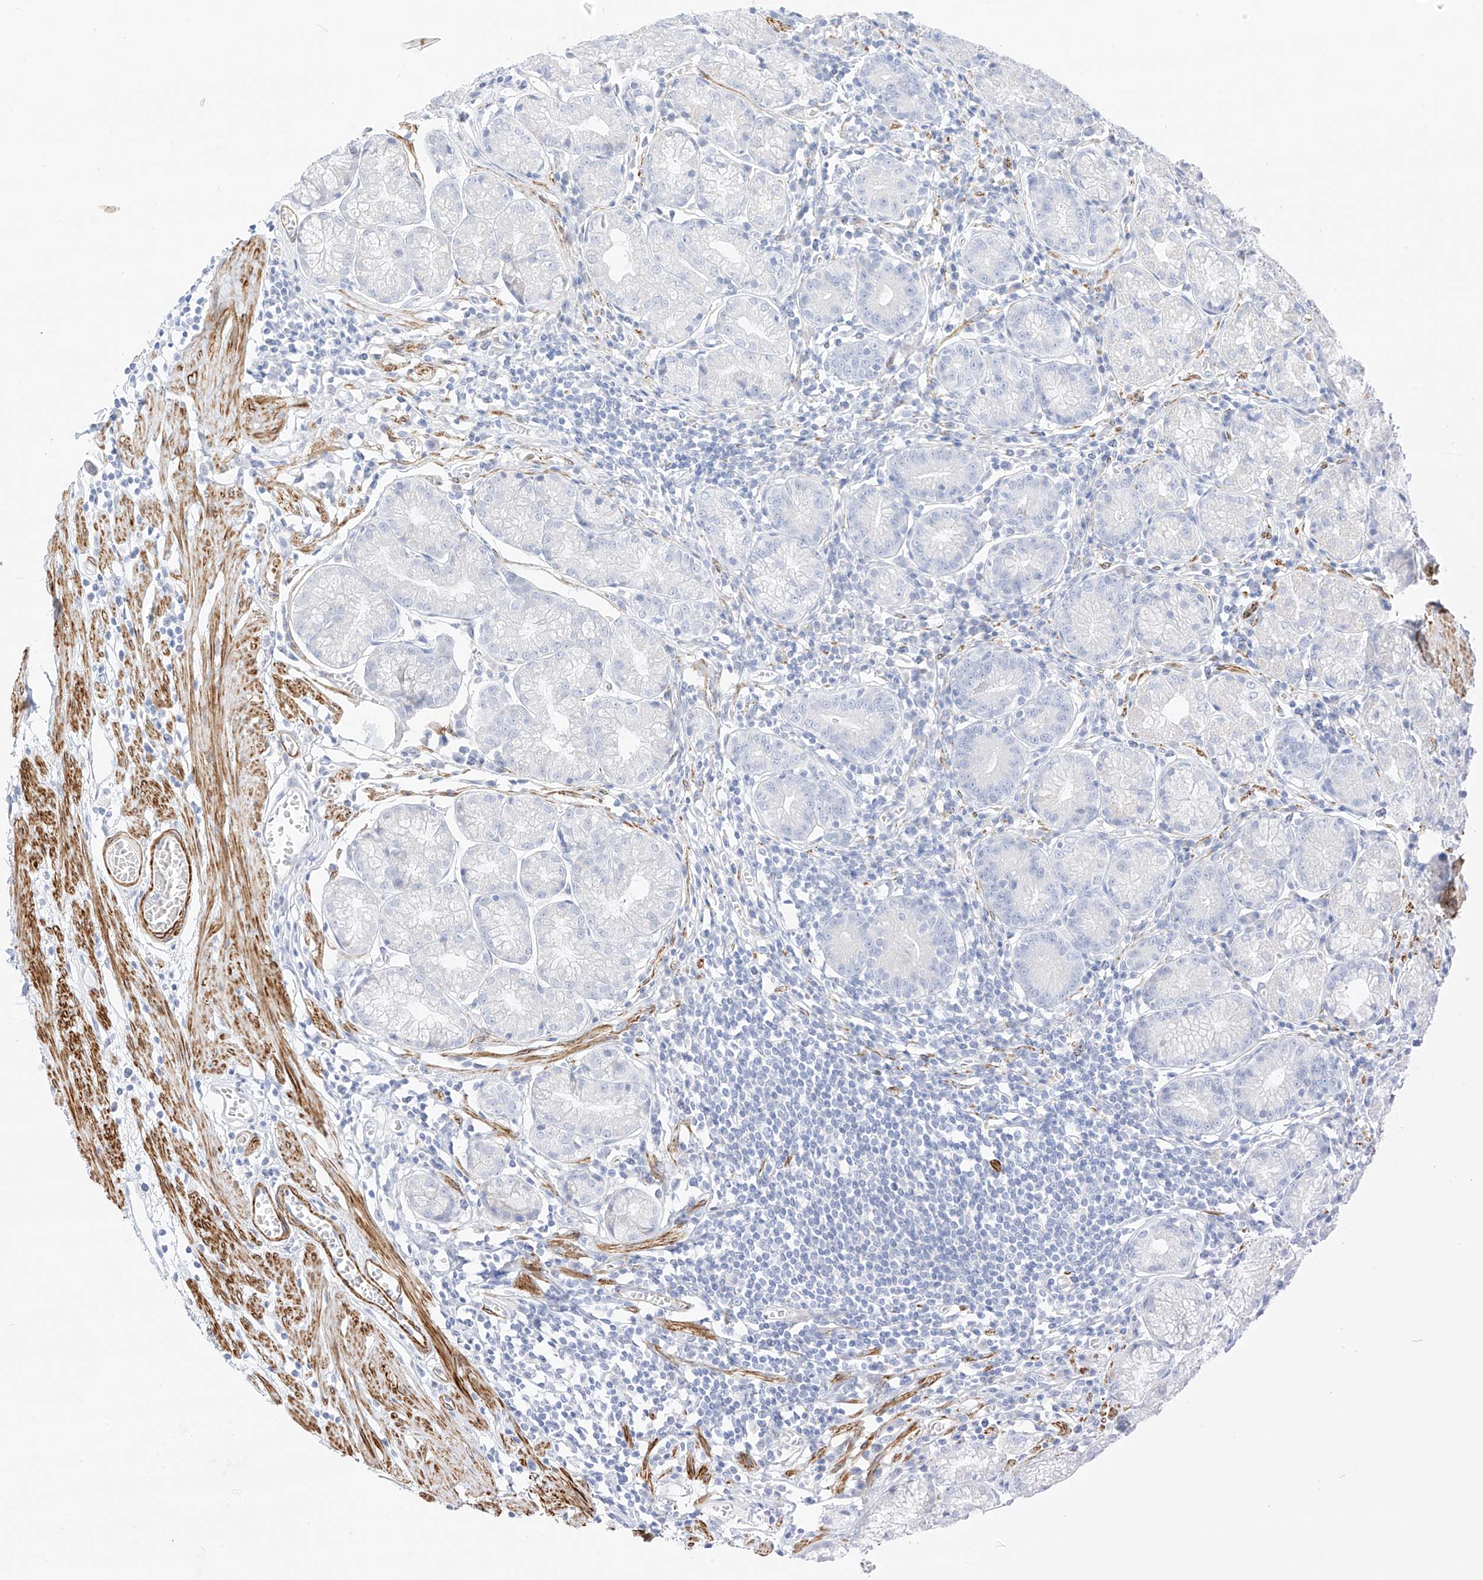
{"staining": {"intensity": "negative", "quantity": "none", "location": "none"}, "tissue": "stomach", "cell_type": "Glandular cells", "image_type": "normal", "snomed": [{"axis": "morphology", "description": "Normal tissue, NOS"}, {"axis": "topography", "description": "Stomach"}], "caption": "This is an immunohistochemistry photomicrograph of benign stomach. There is no positivity in glandular cells.", "gene": "ST3GAL5", "patient": {"sex": "male", "age": 55}}